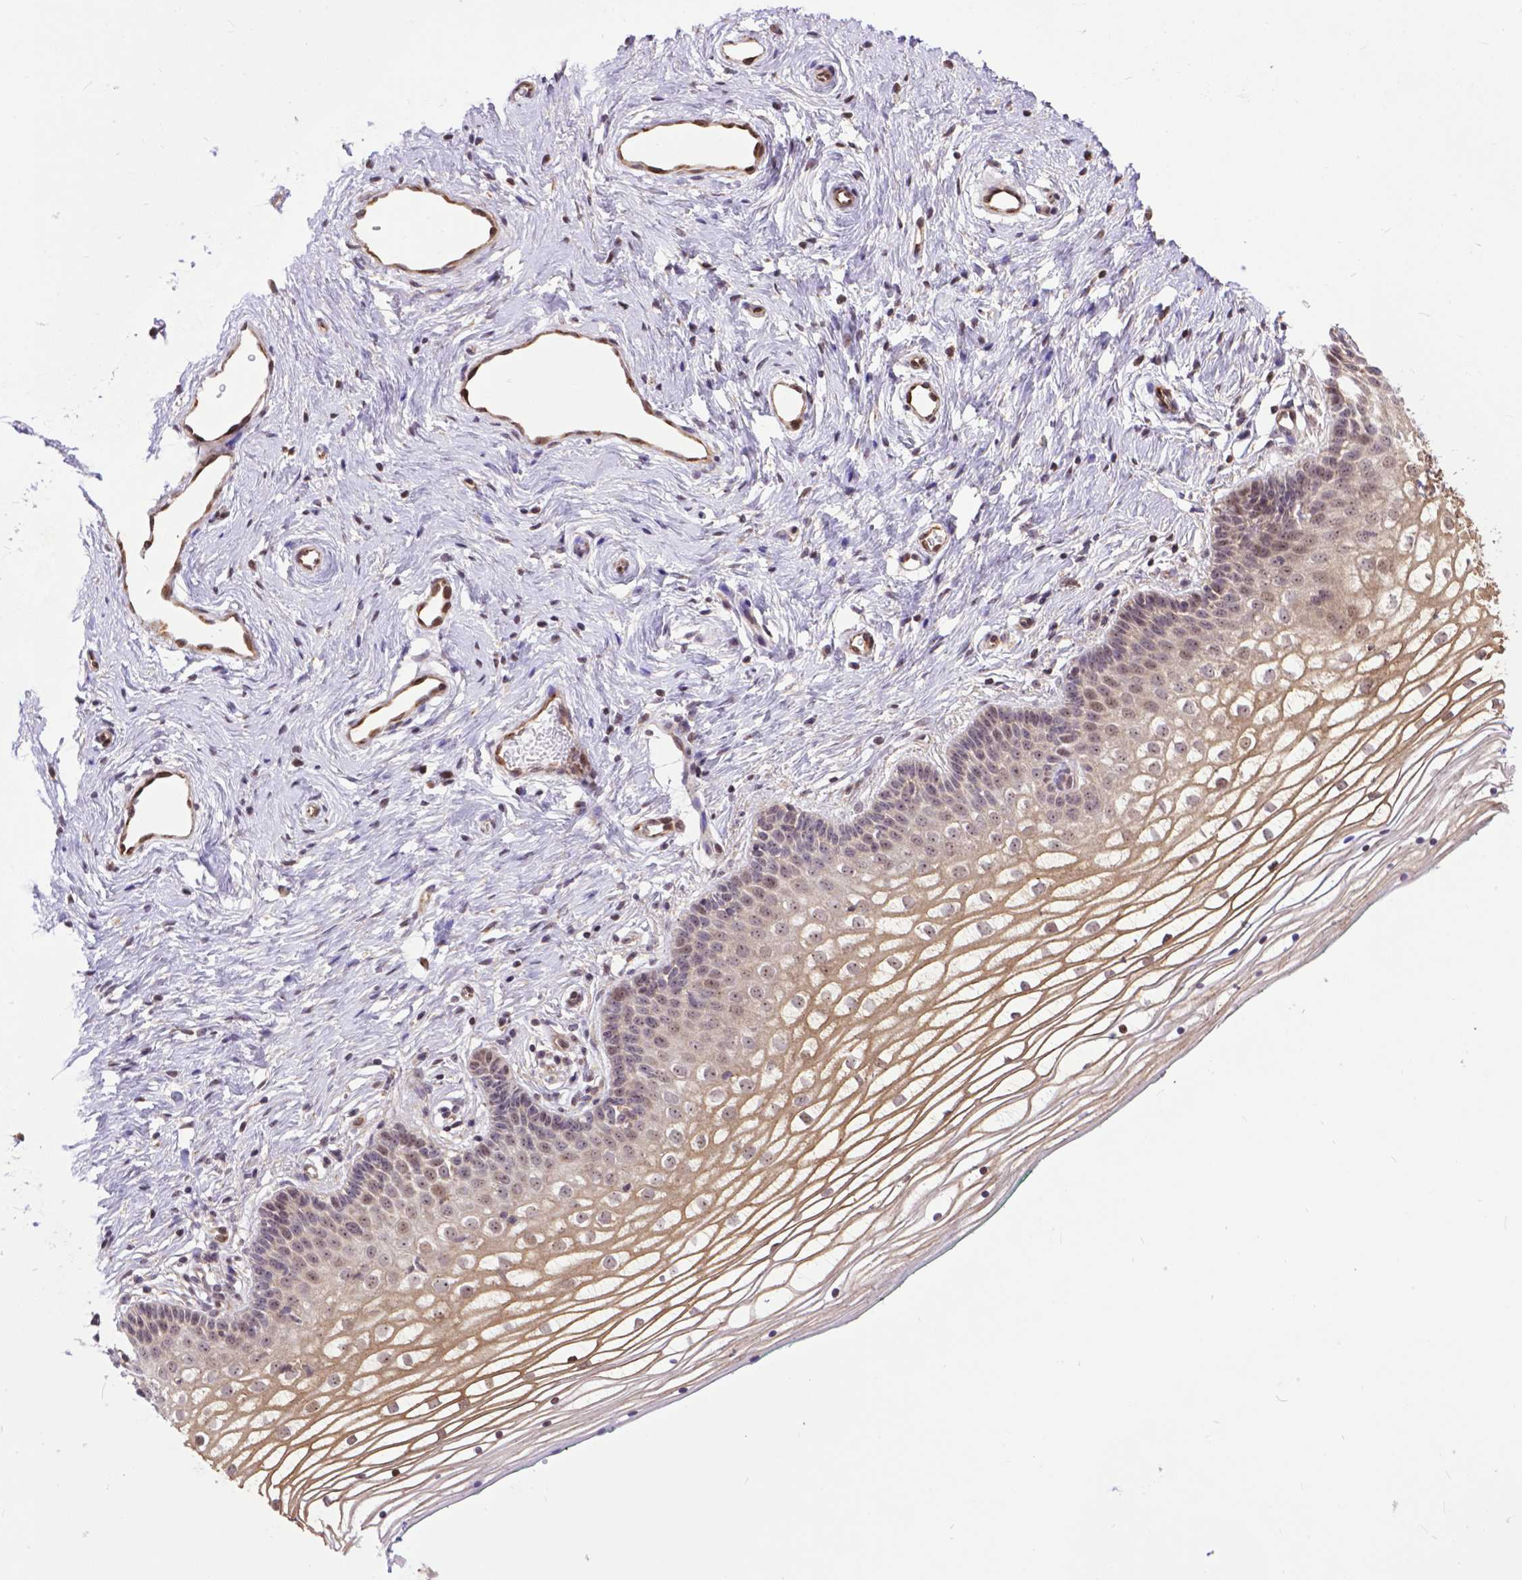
{"staining": {"intensity": "weak", "quantity": "25%-75%", "location": "cytoplasmic/membranous,nuclear"}, "tissue": "vagina", "cell_type": "Squamous epithelial cells", "image_type": "normal", "snomed": [{"axis": "morphology", "description": "Normal tissue, NOS"}, {"axis": "topography", "description": "Vagina"}], "caption": "Squamous epithelial cells exhibit low levels of weak cytoplasmic/membranous,nuclear positivity in approximately 25%-75% of cells in benign vagina. The staining is performed using DAB (3,3'-diaminobenzidine) brown chromogen to label protein expression. The nuclei are counter-stained blue using hematoxylin.", "gene": "TMEM135", "patient": {"sex": "female", "age": 36}}